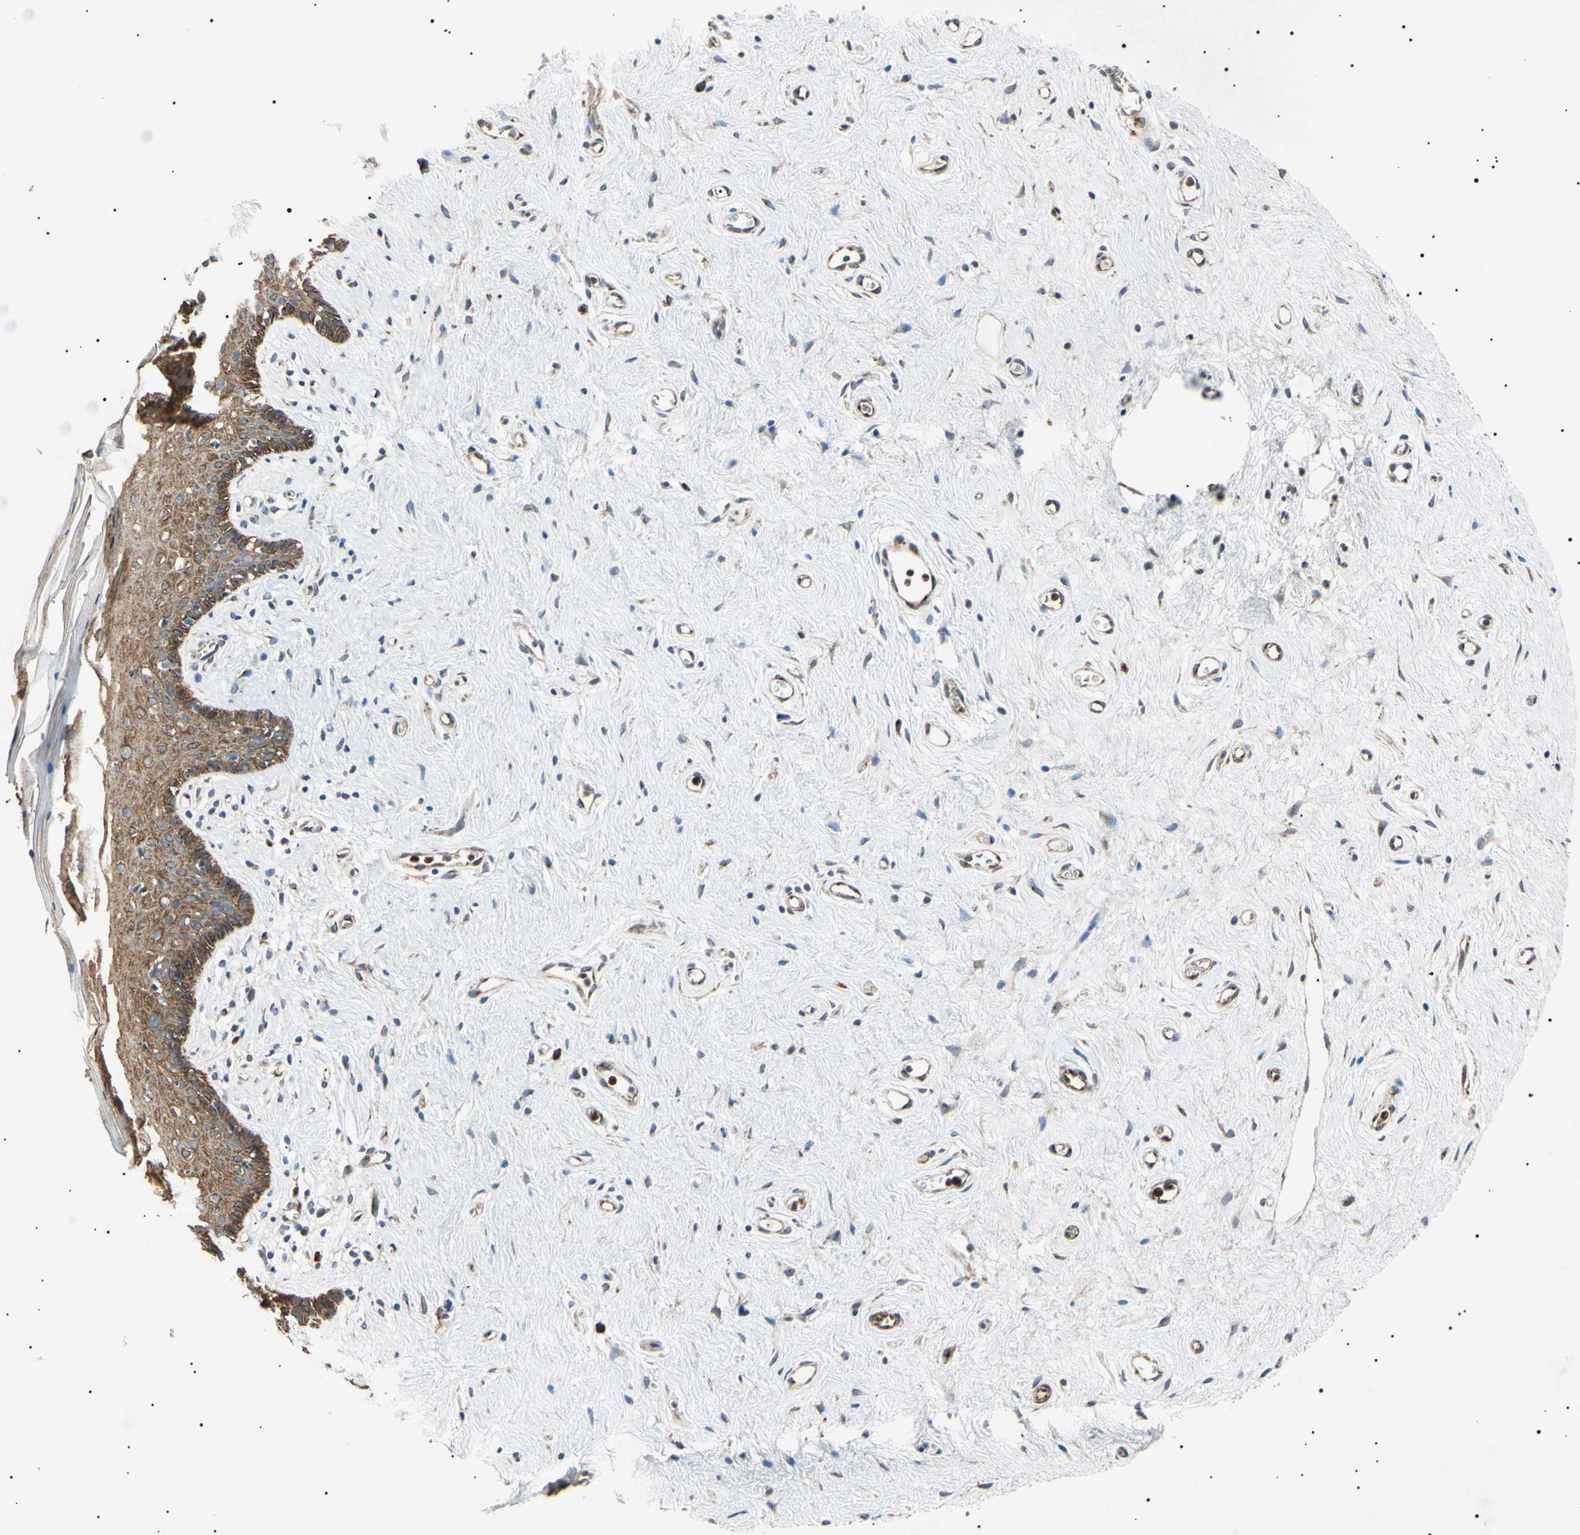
{"staining": {"intensity": "moderate", "quantity": ">75%", "location": "cytoplasmic/membranous"}, "tissue": "vagina", "cell_type": "Squamous epithelial cells", "image_type": "normal", "snomed": [{"axis": "morphology", "description": "Normal tissue, NOS"}, {"axis": "topography", "description": "Vagina"}], "caption": "This image shows IHC staining of normal vagina, with medium moderate cytoplasmic/membranous expression in about >75% of squamous epithelial cells.", "gene": "TUBB4A", "patient": {"sex": "female", "age": 44}}